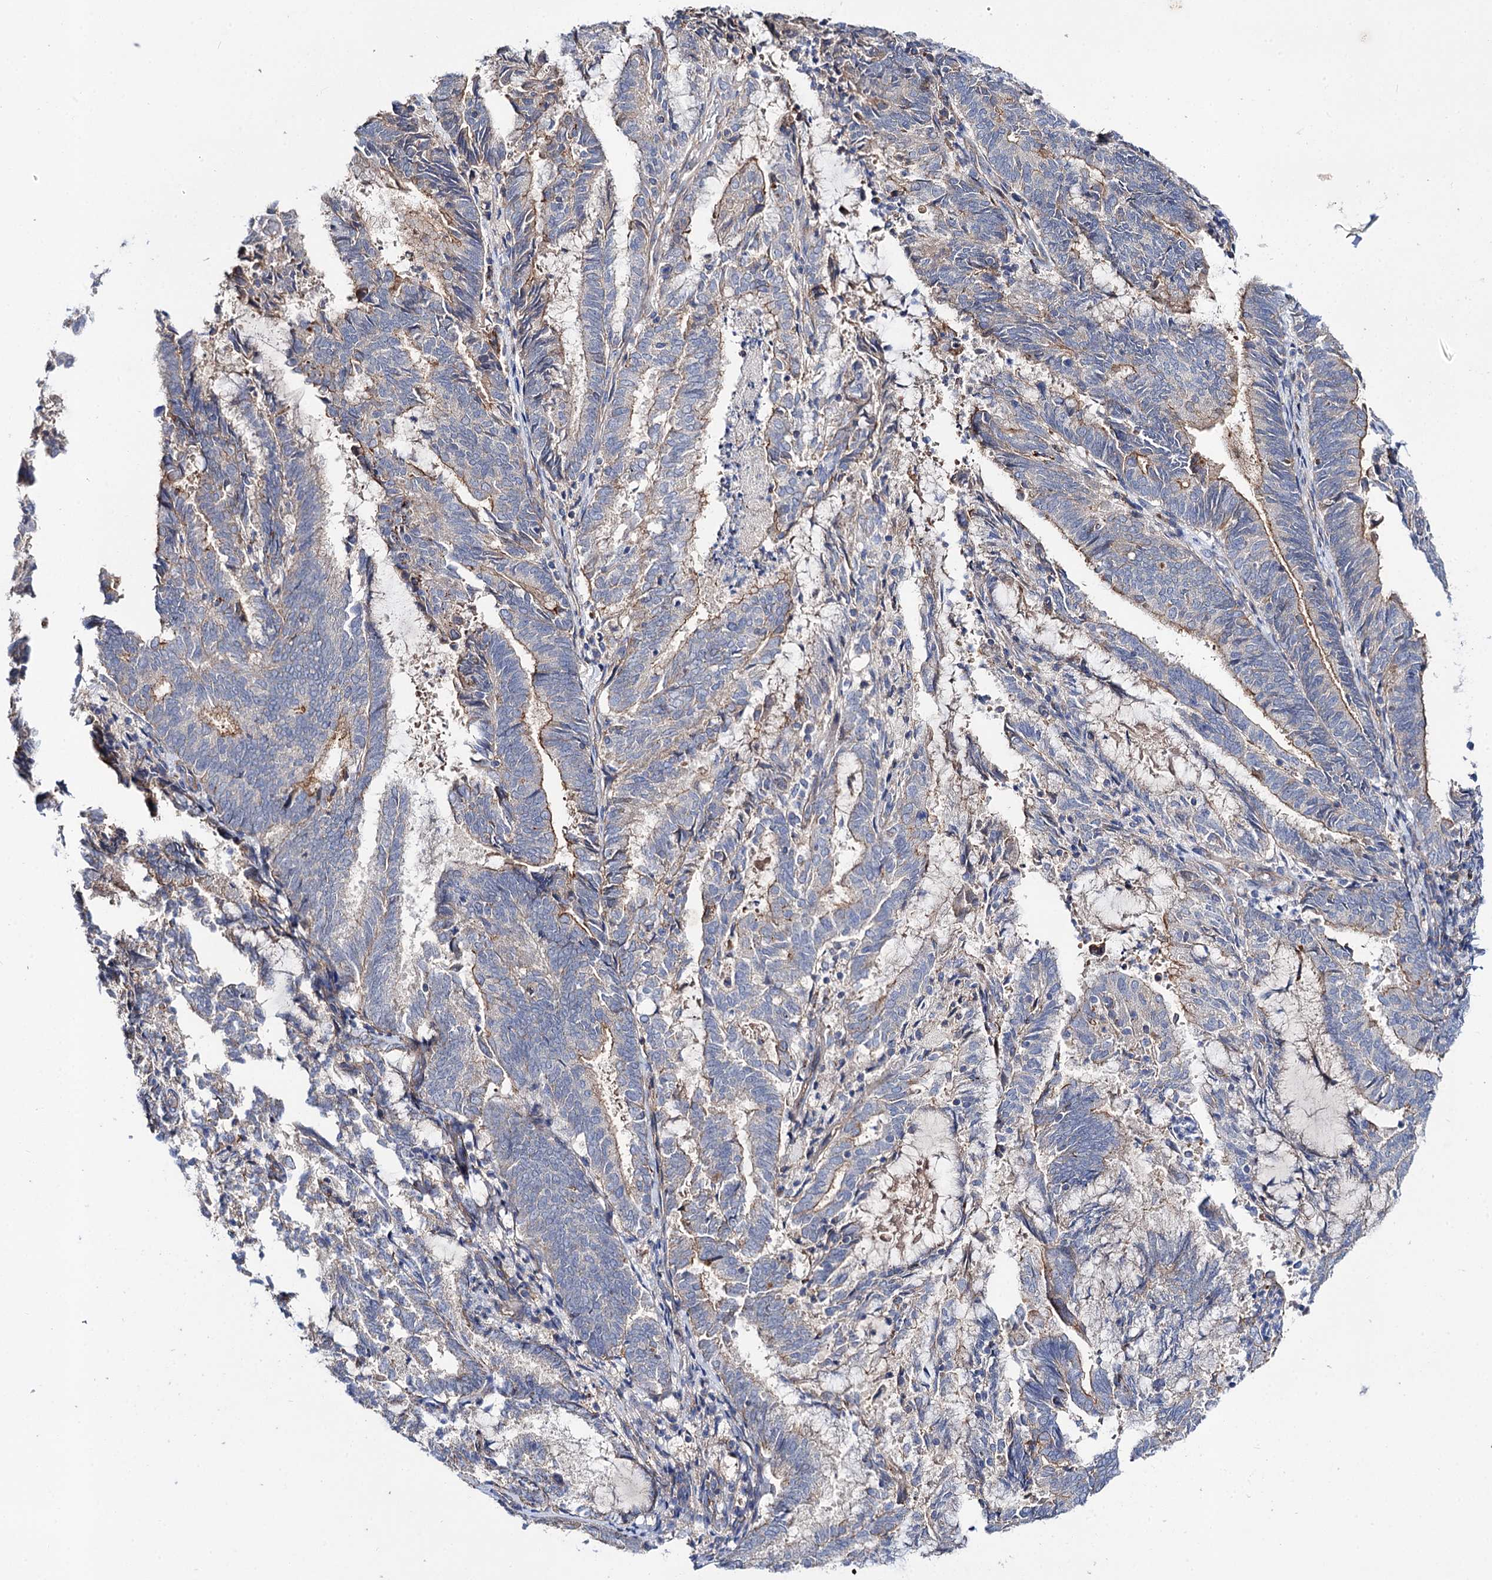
{"staining": {"intensity": "weak", "quantity": "<25%", "location": "cytoplasmic/membranous"}, "tissue": "endometrial cancer", "cell_type": "Tumor cells", "image_type": "cancer", "snomed": [{"axis": "morphology", "description": "Adenocarcinoma, NOS"}, {"axis": "topography", "description": "Endometrium"}], "caption": "Tumor cells show no significant protein staining in endometrial adenocarcinoma.", "gene": "NUDCD2", "patient": {"sex": "female", "age": 80}}